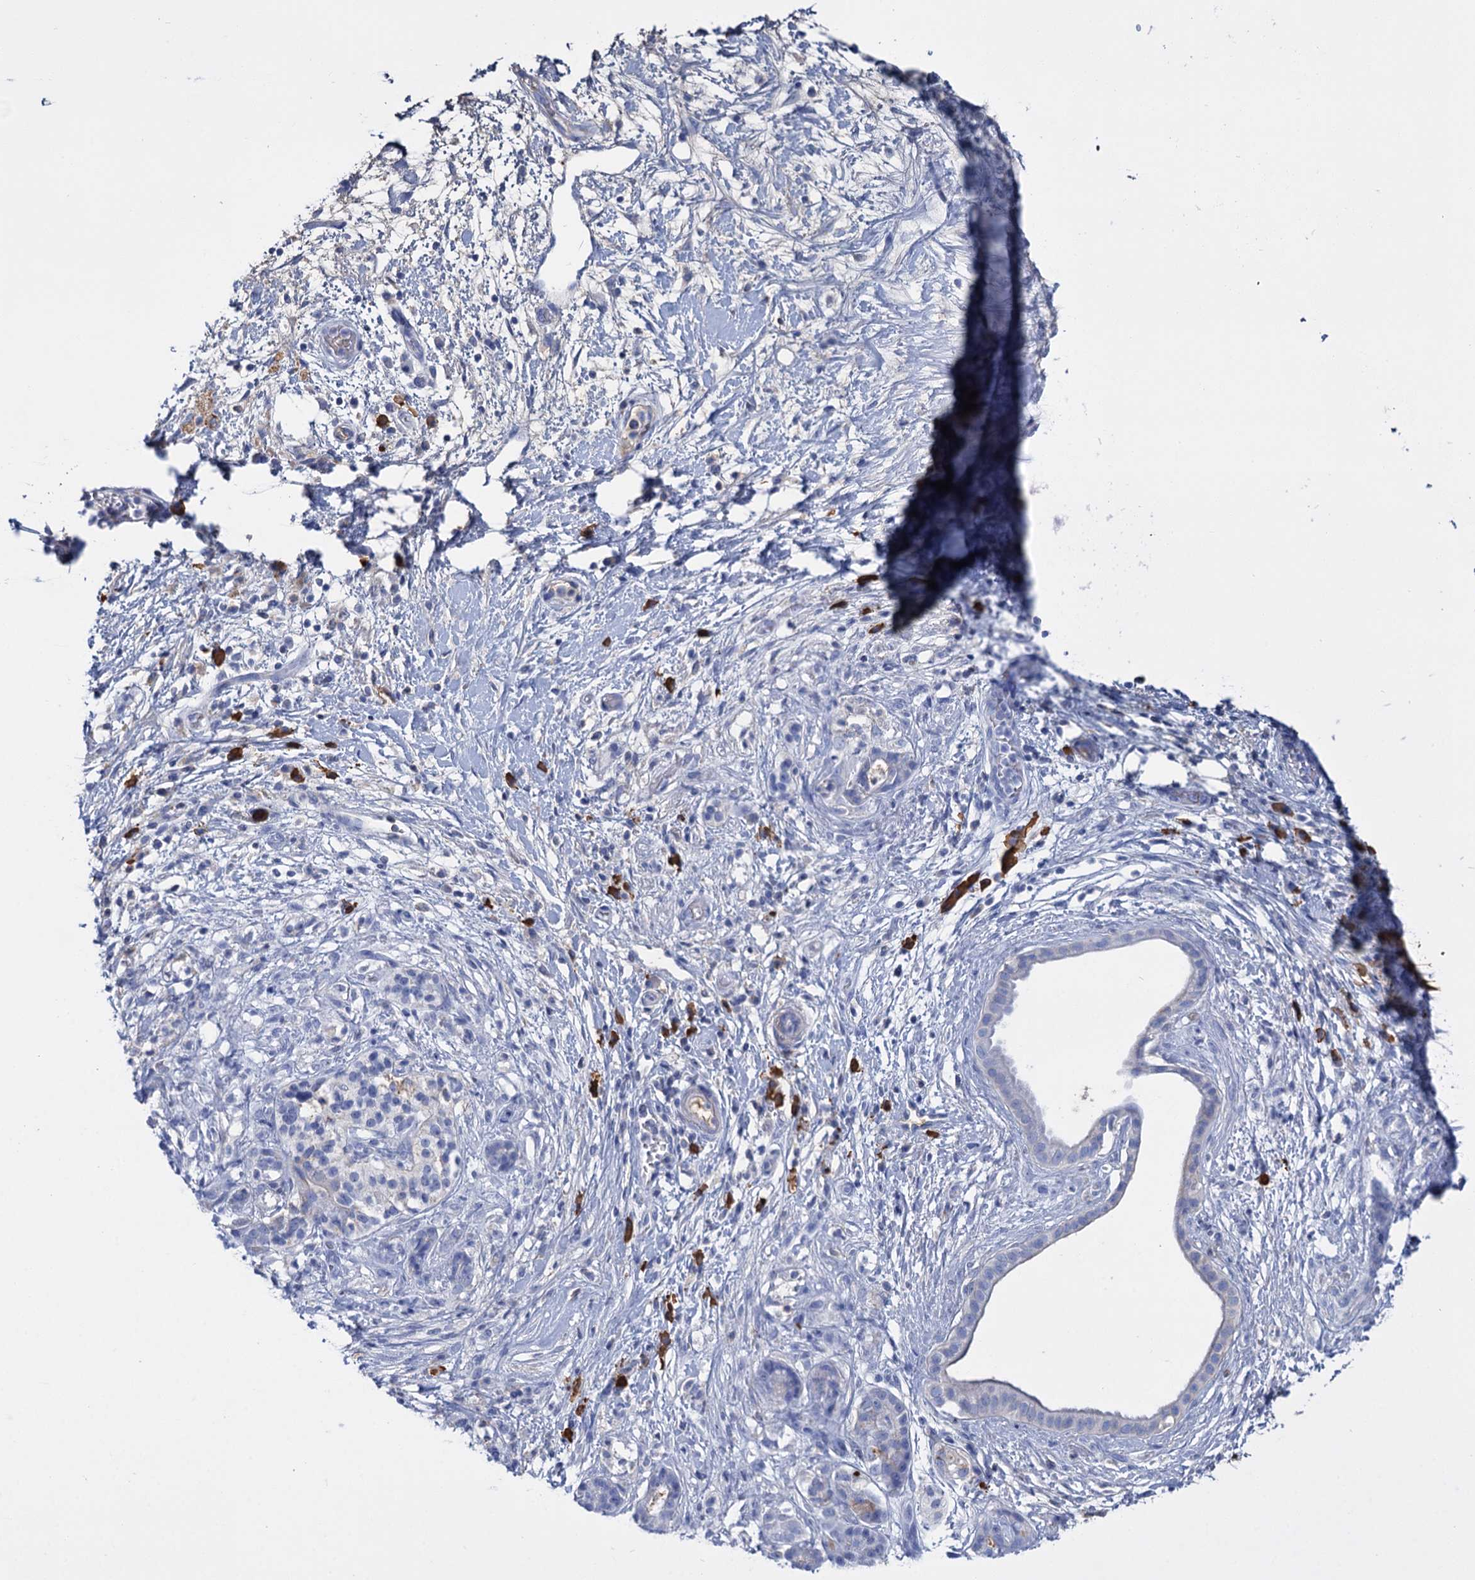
{"staining": {"intensity": "negative", "quantity": "none", "location": "none"}, "tissue": "pancreatic cancer", "cell_type": "Tumor cells", "image_type": "cancer", "snomed": [{"axis": "morphology", "description": "Adenocarcinoma, NOS"}, {"axis": "topography", "description": "Pancreas"}], "caption": "DAB immunohistochemical staining of pancreatic adenocarcinoma demonstrates no significant positivity in tumor cells.", "gene": "FBXW12", "patient": {"sex": "female", "age": 73}}